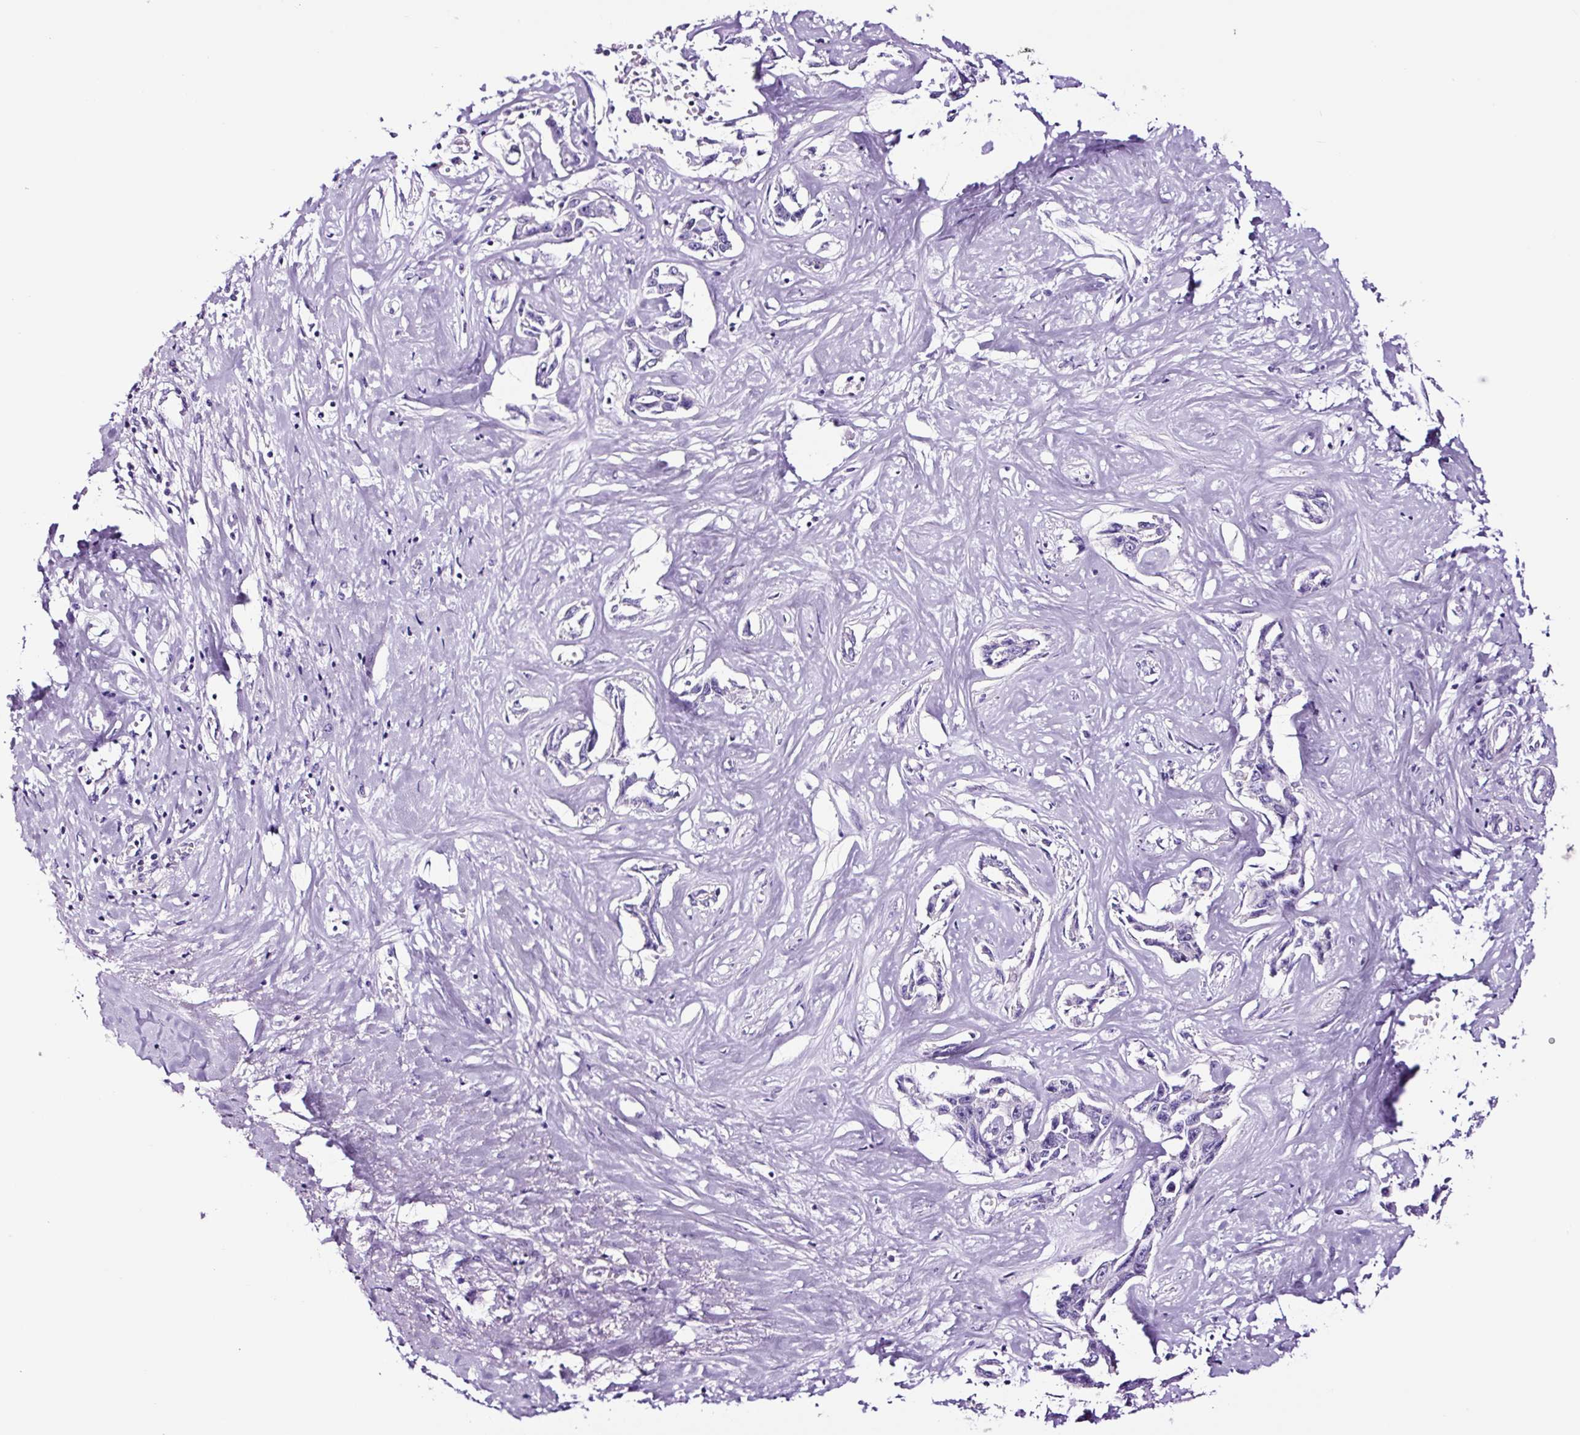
{"staining": {"intensity": "negative", "quantity": "none", "location": "none"}, "tissue": "liver cancer", "cell_type": "Tumor cells", "image_type": "cancer", "snomed": [{"axis": "morphology", "description": "Cholangiocarcinoma"}, {"axis": "topography", "description": "Liver"}], "caption": "DAB immunohistochemical staining of cholangiocarcinoma (liver) demonstrates no significant expression in tumor cells. (Immunohistochemistry, brightfield microscopy, high magnification).", "gene": "FBXL7", "patient": {"sex": "male", "age": 59}}